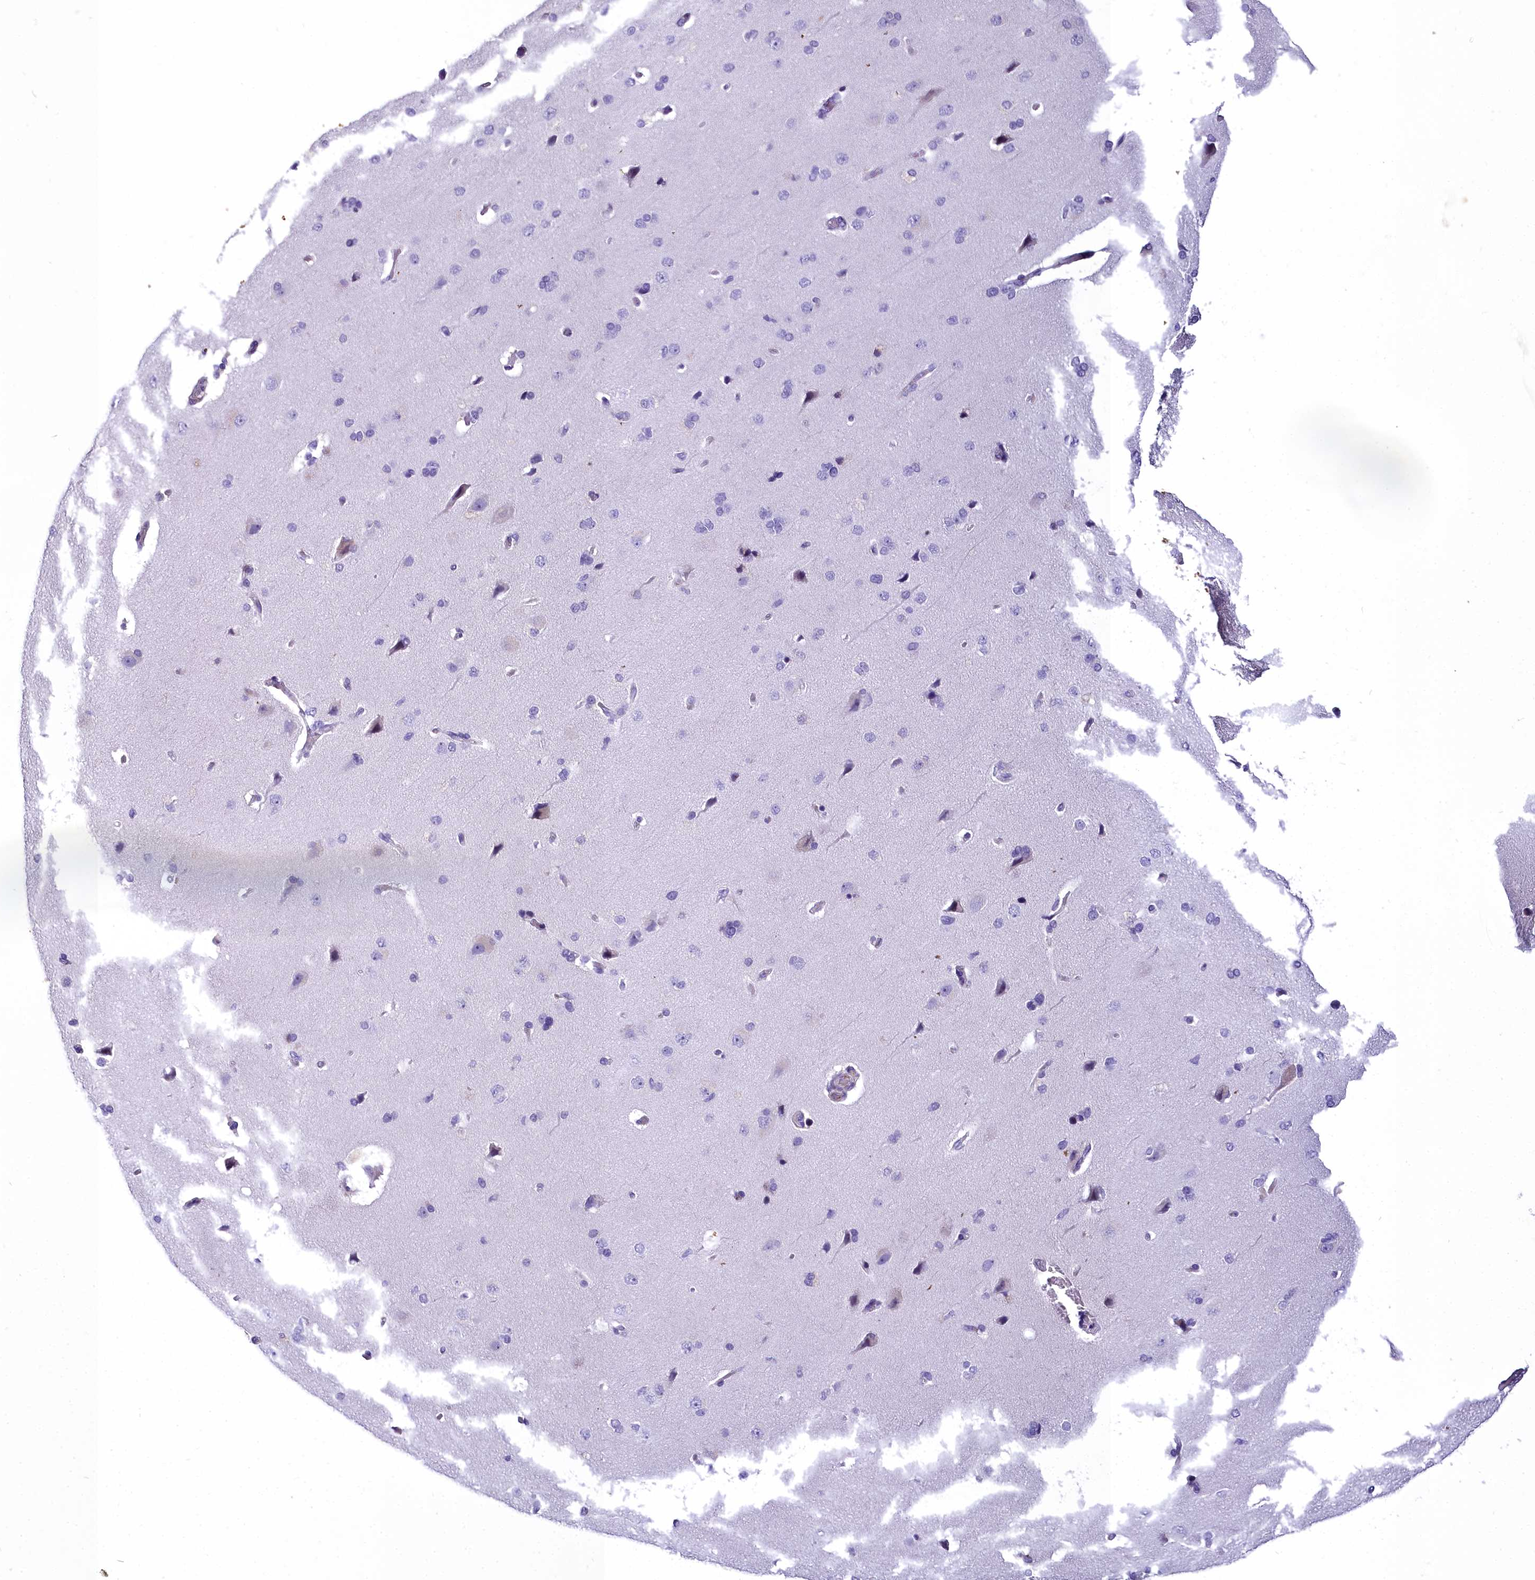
{"staining": {"intensity": "weak", "quantity": "<25%", "location": "cytoplasmic/membranous"}, "tissue": "cerebral cortex", "cell_type": "Endothelial cells", "image_type": "normal", "snomed": [{"axis": "morphology", "description": "Normal tissue, NOS"}, {"axis": "topography", "description": "Cerebral cortex"}], "caption": "Histopathology image shows no protein expression in endothelial cells of benign cerebral cortex. (DAB IHC visualized using brightfield microscopy, high magnification).", "gene": "TIMM22", "patient": {"sex": "male", "age": 62}}